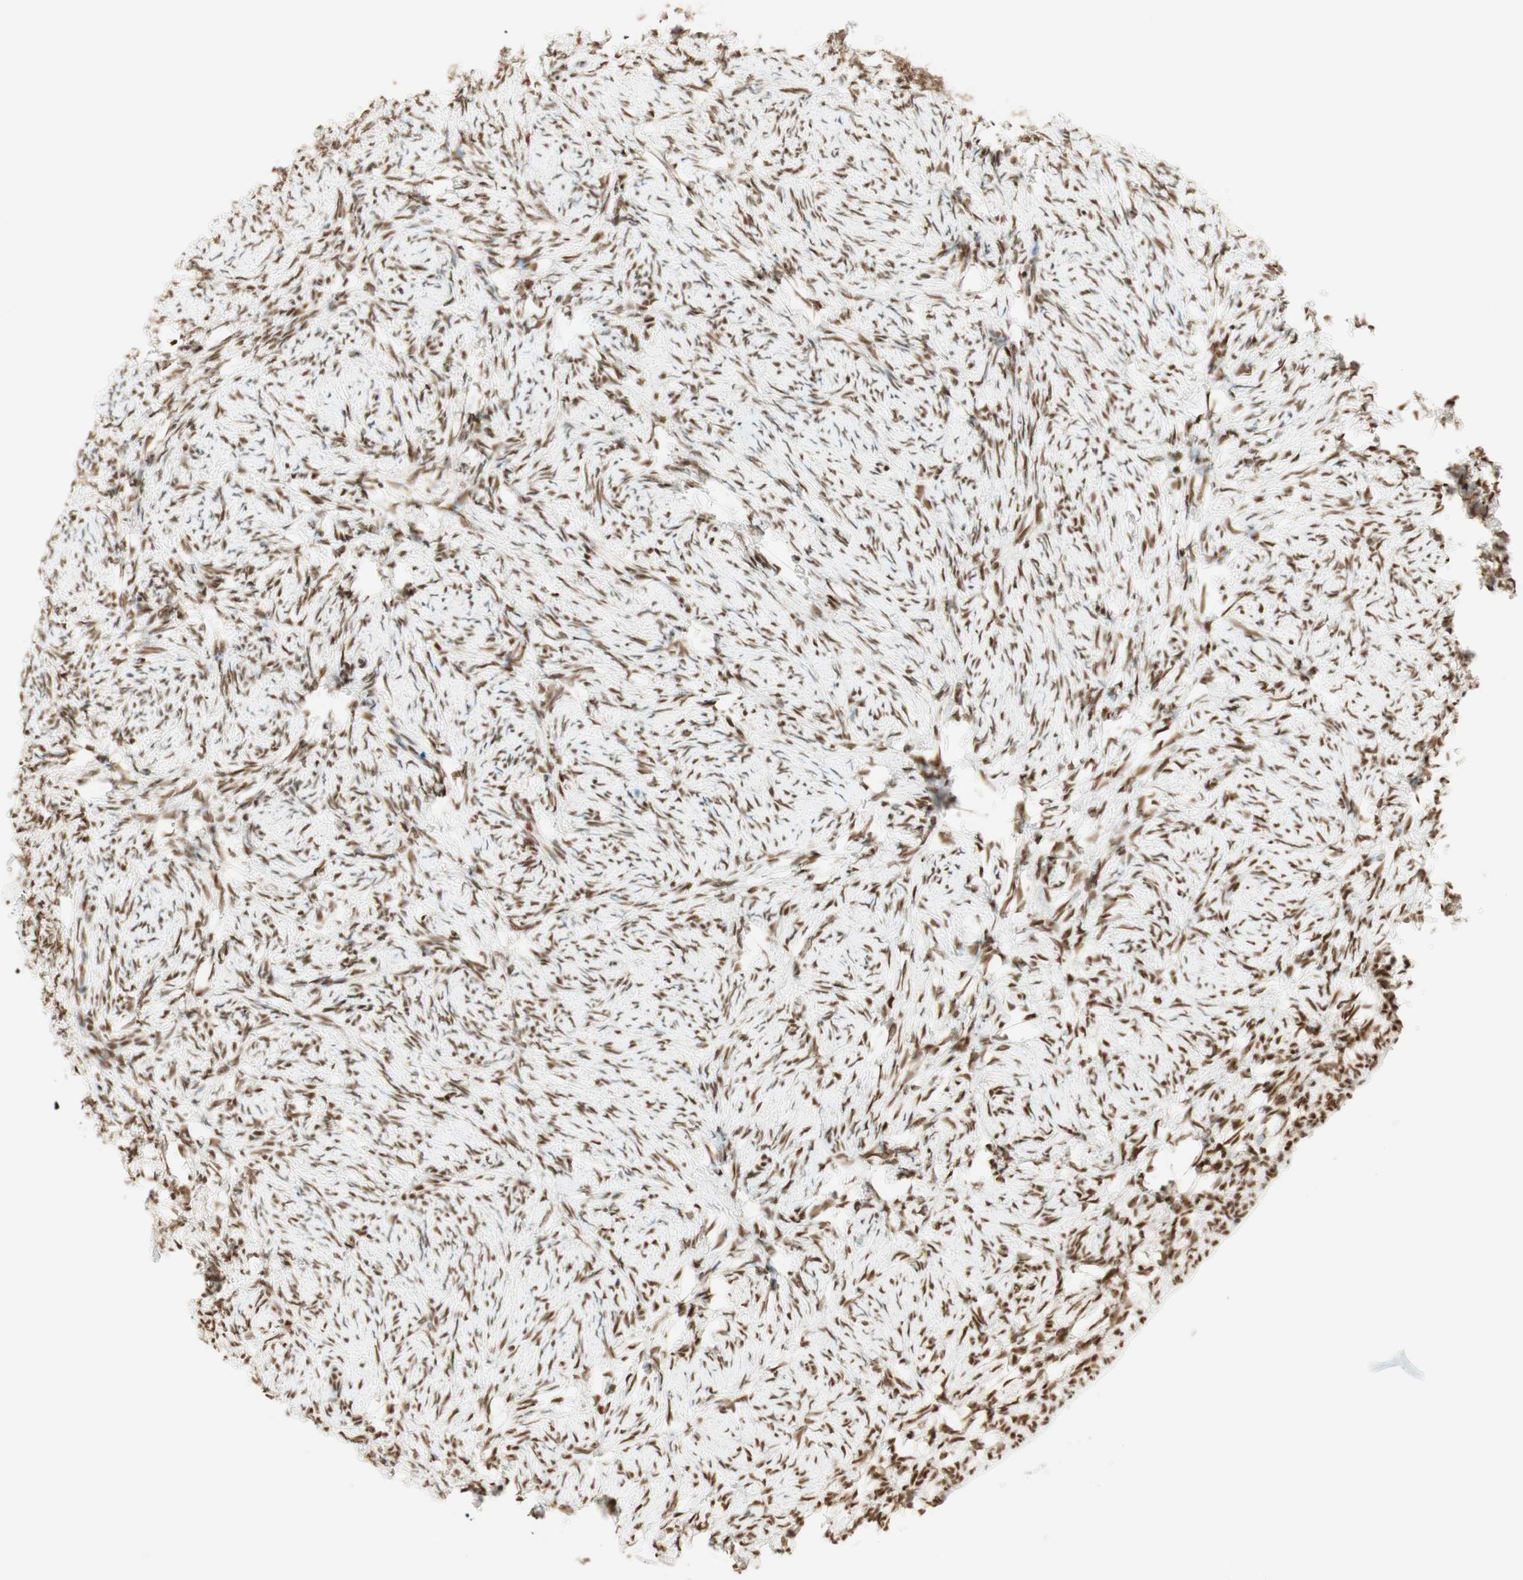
{"staining": {"intensity": "strong", "quantity": ">75%", "location": "nuclear"}, "tissue": "ovary", "cell_type": "Follicle cells", "image_type": "normal", "snomed": [{"axis": "morphology", "description": "Normal tissue, NOS"}, {"axis": "topography", "description": "Ovary"}], "caption": "Strong nuclear positivity for a protein is seen in about >75% of follicle cells of unremarkable ovary using immunohistochemistry.", "gene": "ZNF782", "patient": {"sex": "female", "age": 60}}